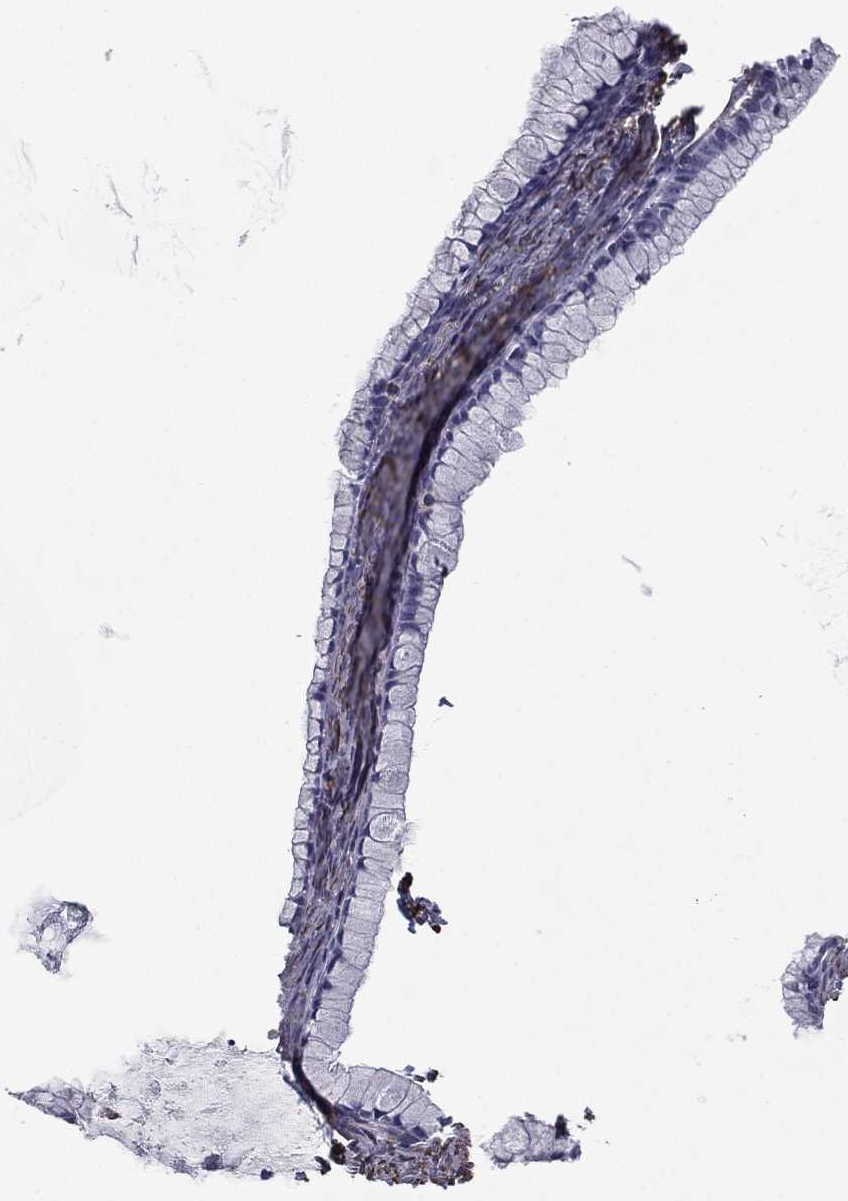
{"staining": {"intensity": "negative", "quantity": "none", "location": "none"}, "tissue": "ovarian cancer", "cell_type": "Tumor cells", "image_type": "cancer", "snomed": [{"axis": "morphology", "description": "Cystadenocarcinoma, mucinous, NOS"}, {"axis": "topography", "description": "Ovary"}], "caption": "An image of human ovarian mucinous cystadenocarcinoma is negative for staining in tumor cells.", "gene": "SCUBE1", "patient": {"sex": "female", "age": 41}}